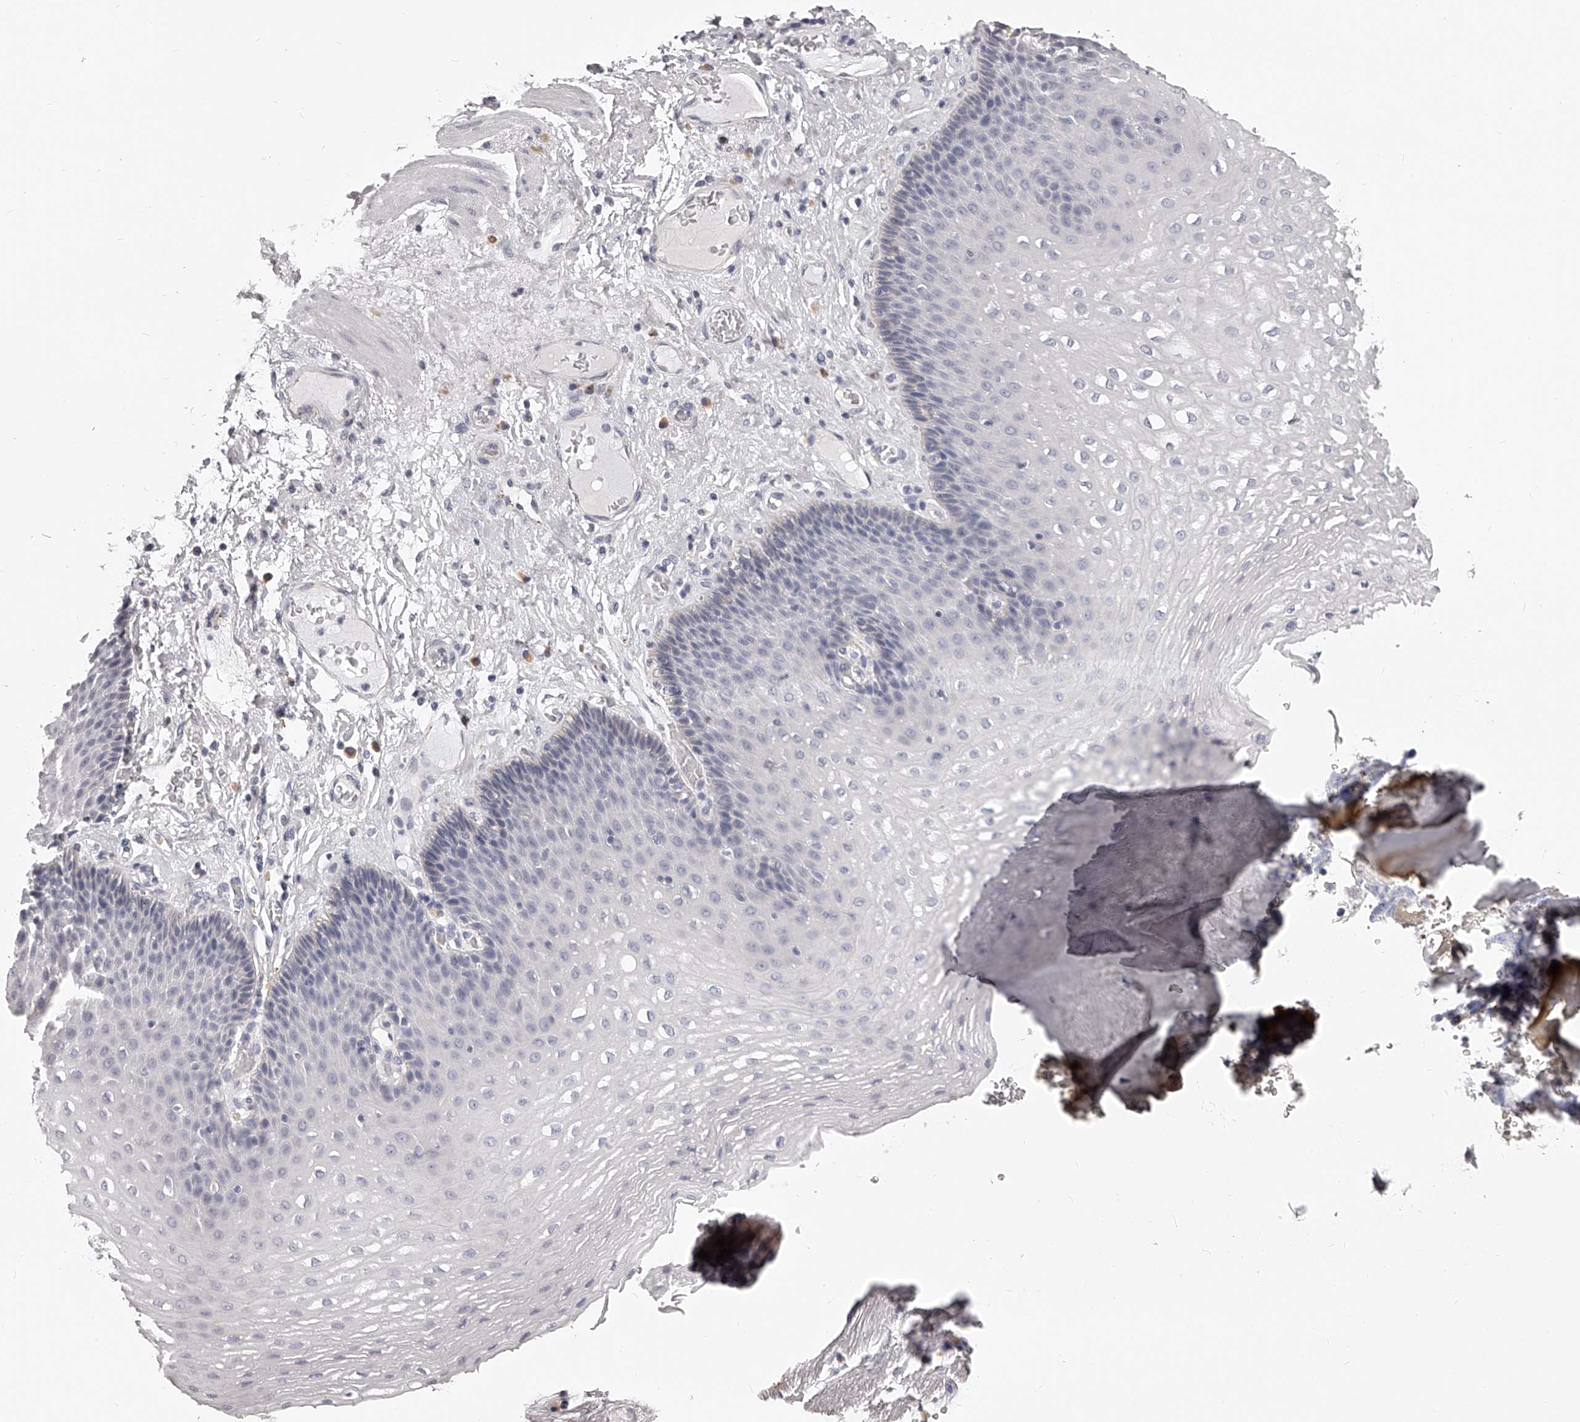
{"staining": {"intensity": "negative", "quantity": "none", "location": "none"}, "tissue": "esophagus", "cell_type": "Squamous epithelial cells", "image_type": "normal", "snomed": [{"axis": "morphology", "description": "Normal tissue, NOS"}, {"axis": "topography", "description": "Esophagus"}], "caption": "A high-resolution histopathology image shows immunohistochemistry staining of normal esophagus, which exhibits no significant positivity in squamous epithelial cells. (Immunohistochemistry (ihc), brightfield microscopy, high magnification).", "gene": "DMRT1", "patient": {"sex": "female", "age": 66}}